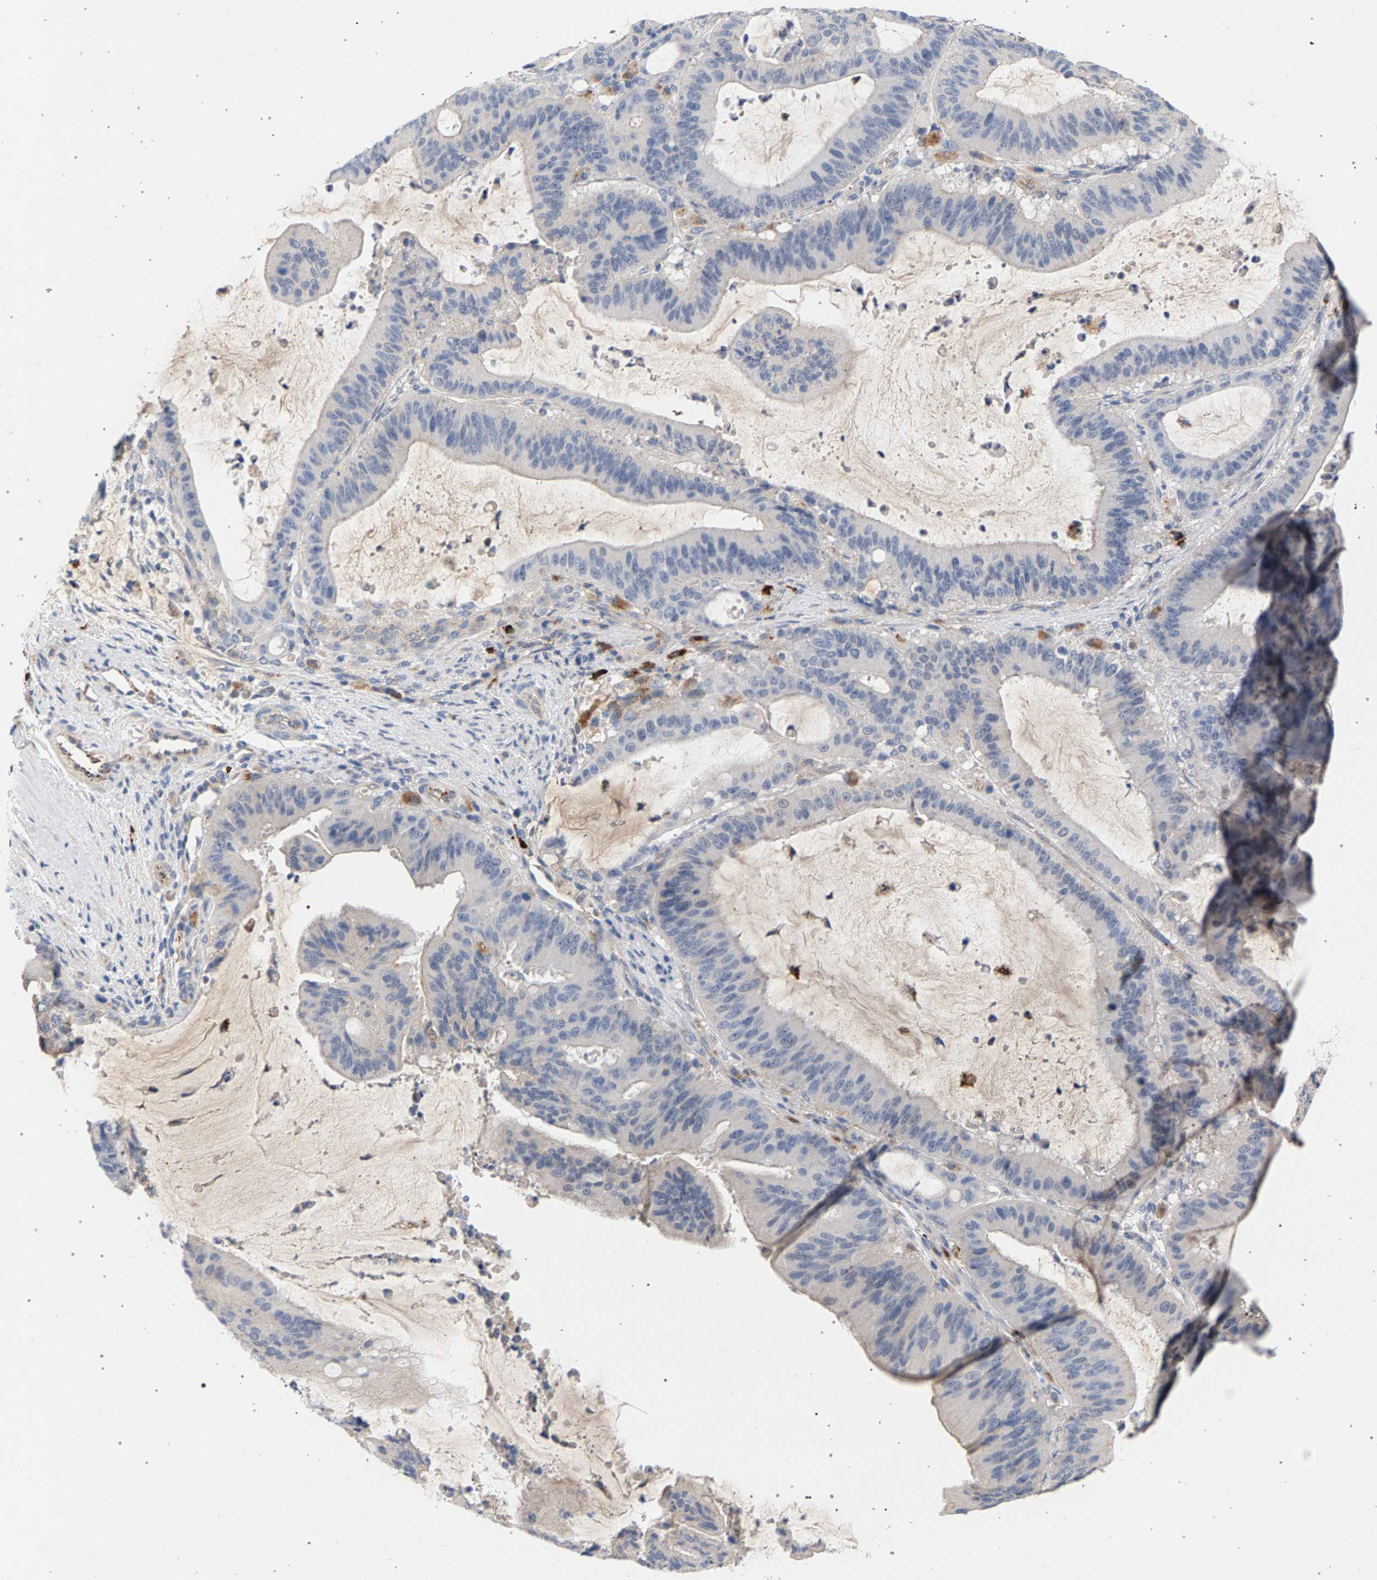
{"staining": {"intensity": "negative", "quantity": "none", "location": "none"}, "tissue": "liver cancer", "cell_type": "Tumor cells", "image_type": "cancer", "snomed": [{"axis": "morphology", "description": "Normal tissue, NOS"}, {"axis": "morphology", "description": "Cholangiocarcinoma"}, {"axis": "topography", "description": "Liver"}, {"axis": "topography", "description": "Peripheral nerve tissue"}], "caption": "There is no significant expression in tumor cells of cholangiocarcinoma (liver).", "gene": "MAMDC2", "patient": {"sex": "female", "age": 73}}